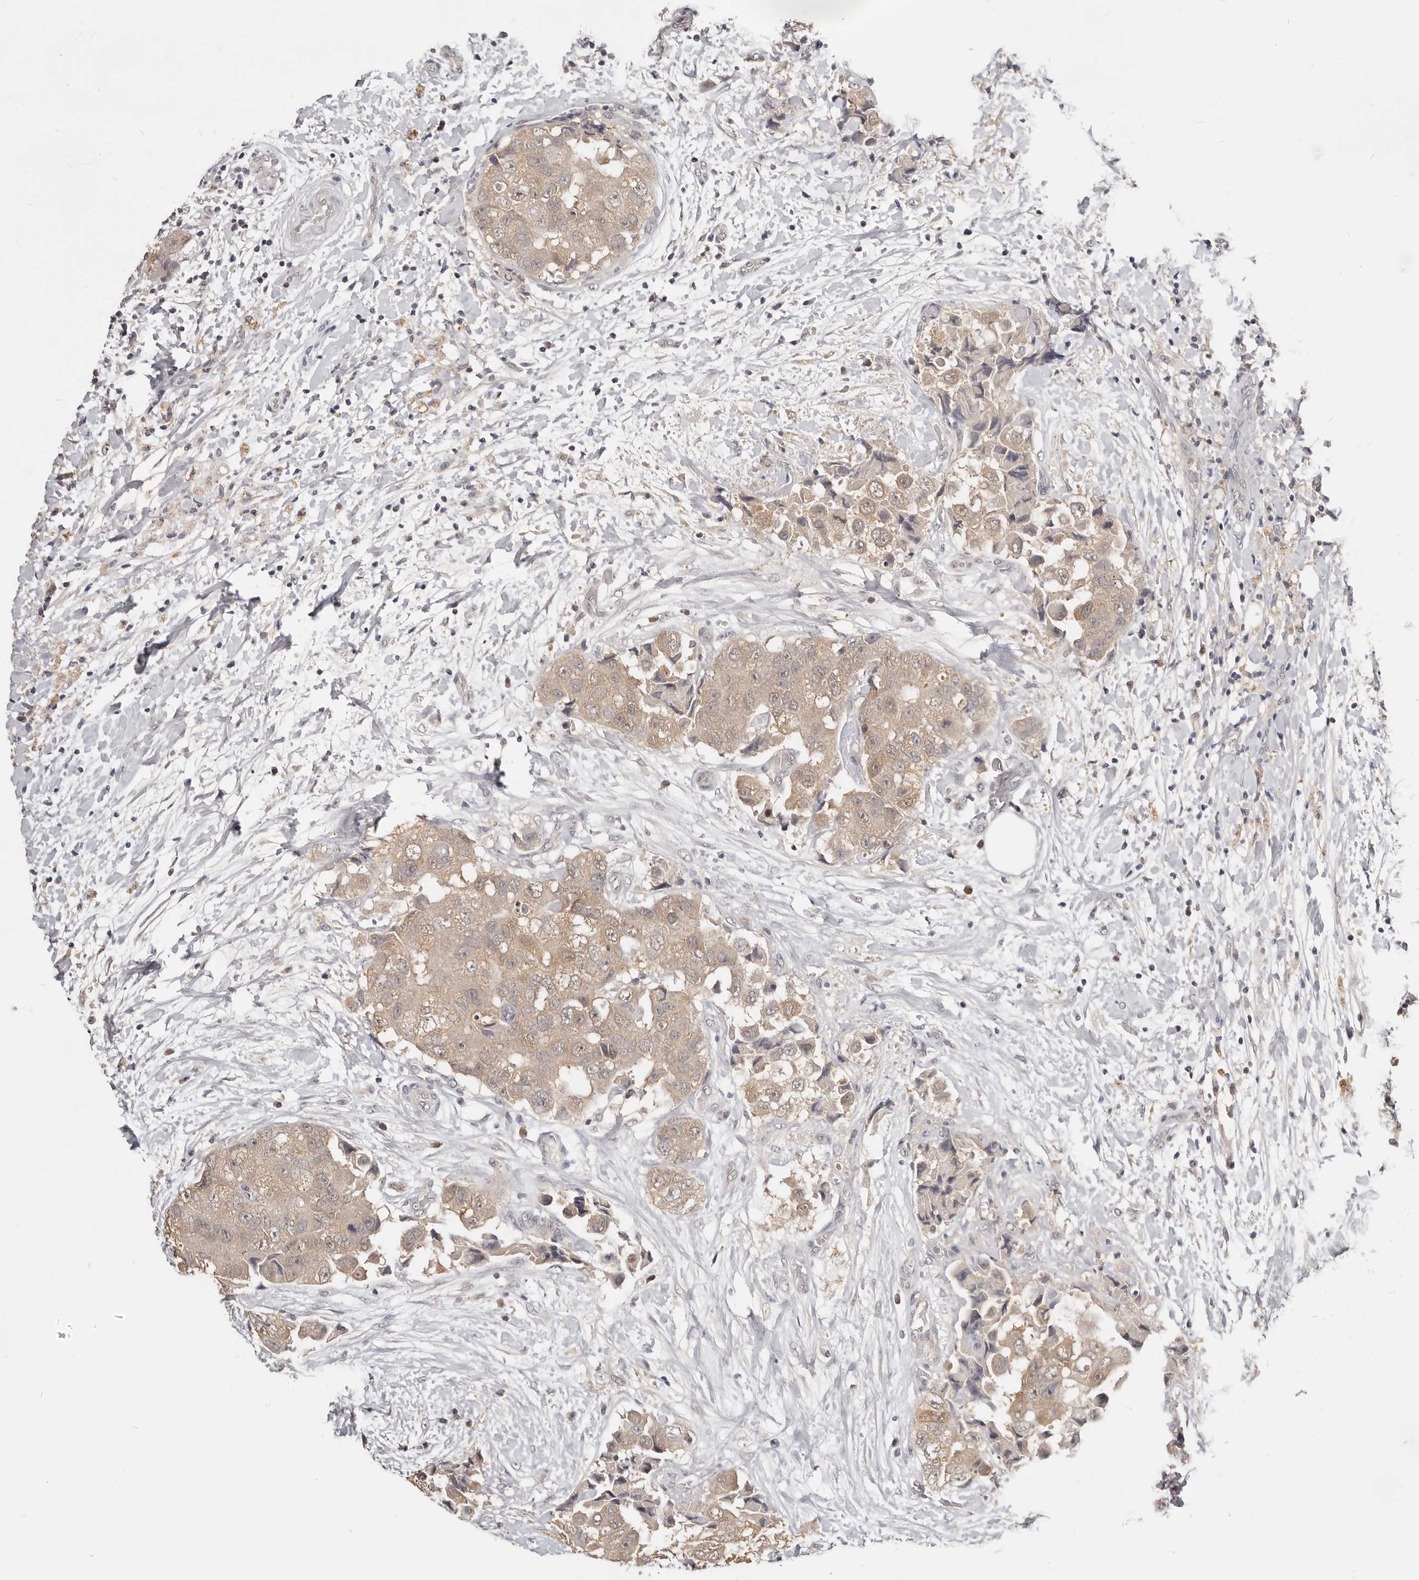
{"staining": {"intensity": "weak", "quantity": ">75%", "location": "cytoplasmic/membranous"}, "tissue": "breast cancer", "cell_type": "Tumor cells", "image_type": "cancer", "snomed": [{"axis": "morphology", "description": "Normal tissue, NOS"}, {"axis": "morphology", "description": "Duct carcinoma"}, {"axis": "topography", "description": "Breast"}], "caption": "The immunohistochemical stain highlights weak cytoplasmic/membranous positivity in tumor cells of breast cancer tissue.", "gene": "TSPAN13", "patient": {"sex": "female", "age": 62}}